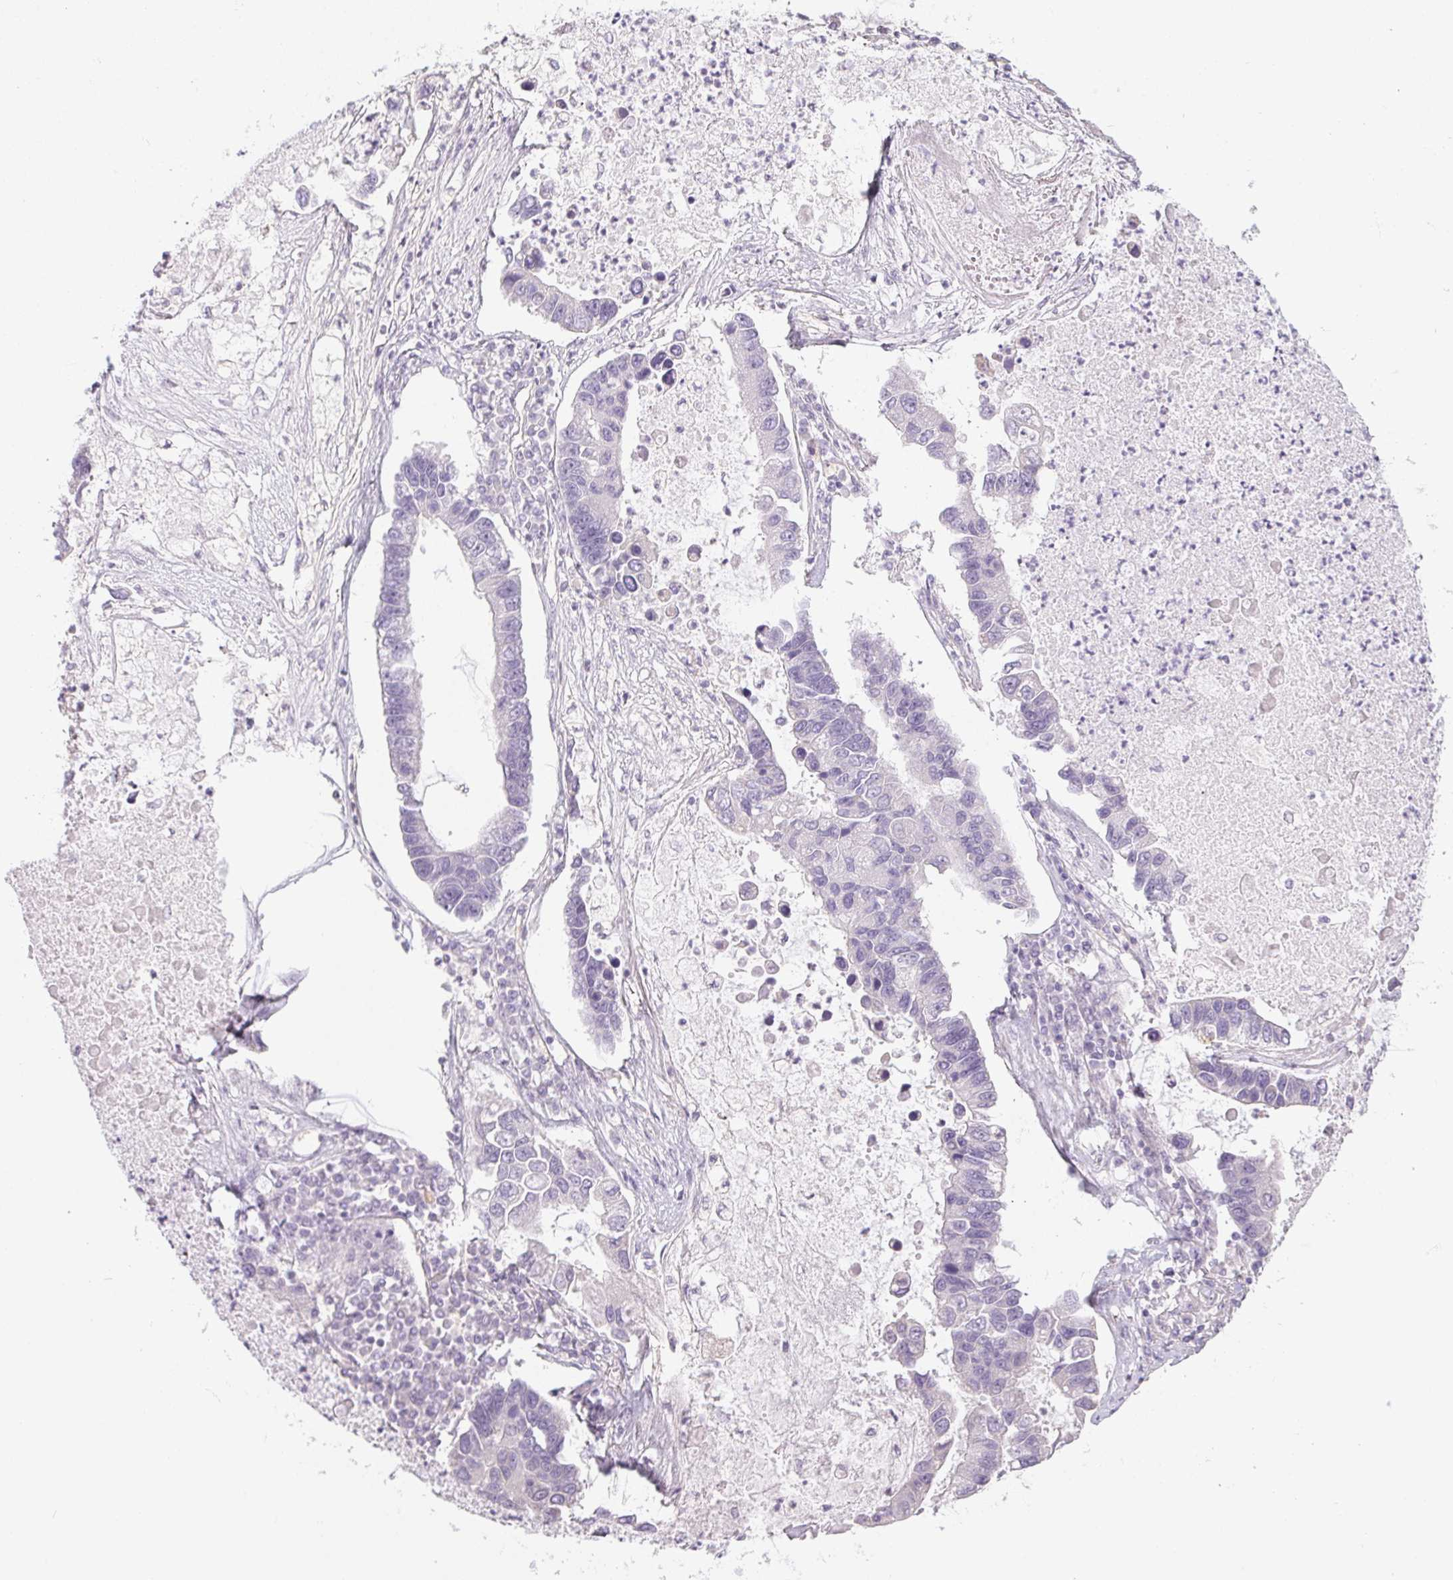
{"staining": {"intensity": "negative", "quantity": "none", "location": "none"}, "tissue": "lung cancer", "cell_type": "Tumor cells", "image_type": "cancer", "snomed": [{"axis": "morphology", "description": "Adenocarcinoma, NOS"}, {"axis": "topography", "description": "Bronchus"}, {"axis": "topography", "description": "Lung"}], "caption": "Immunohistochemistry micrograph of lung cancer stained for a protein (brown), which demonstrates no staining in tumor cells.", "gene": "CTCFL", "patient": {"sex": "female", "age": 51}}